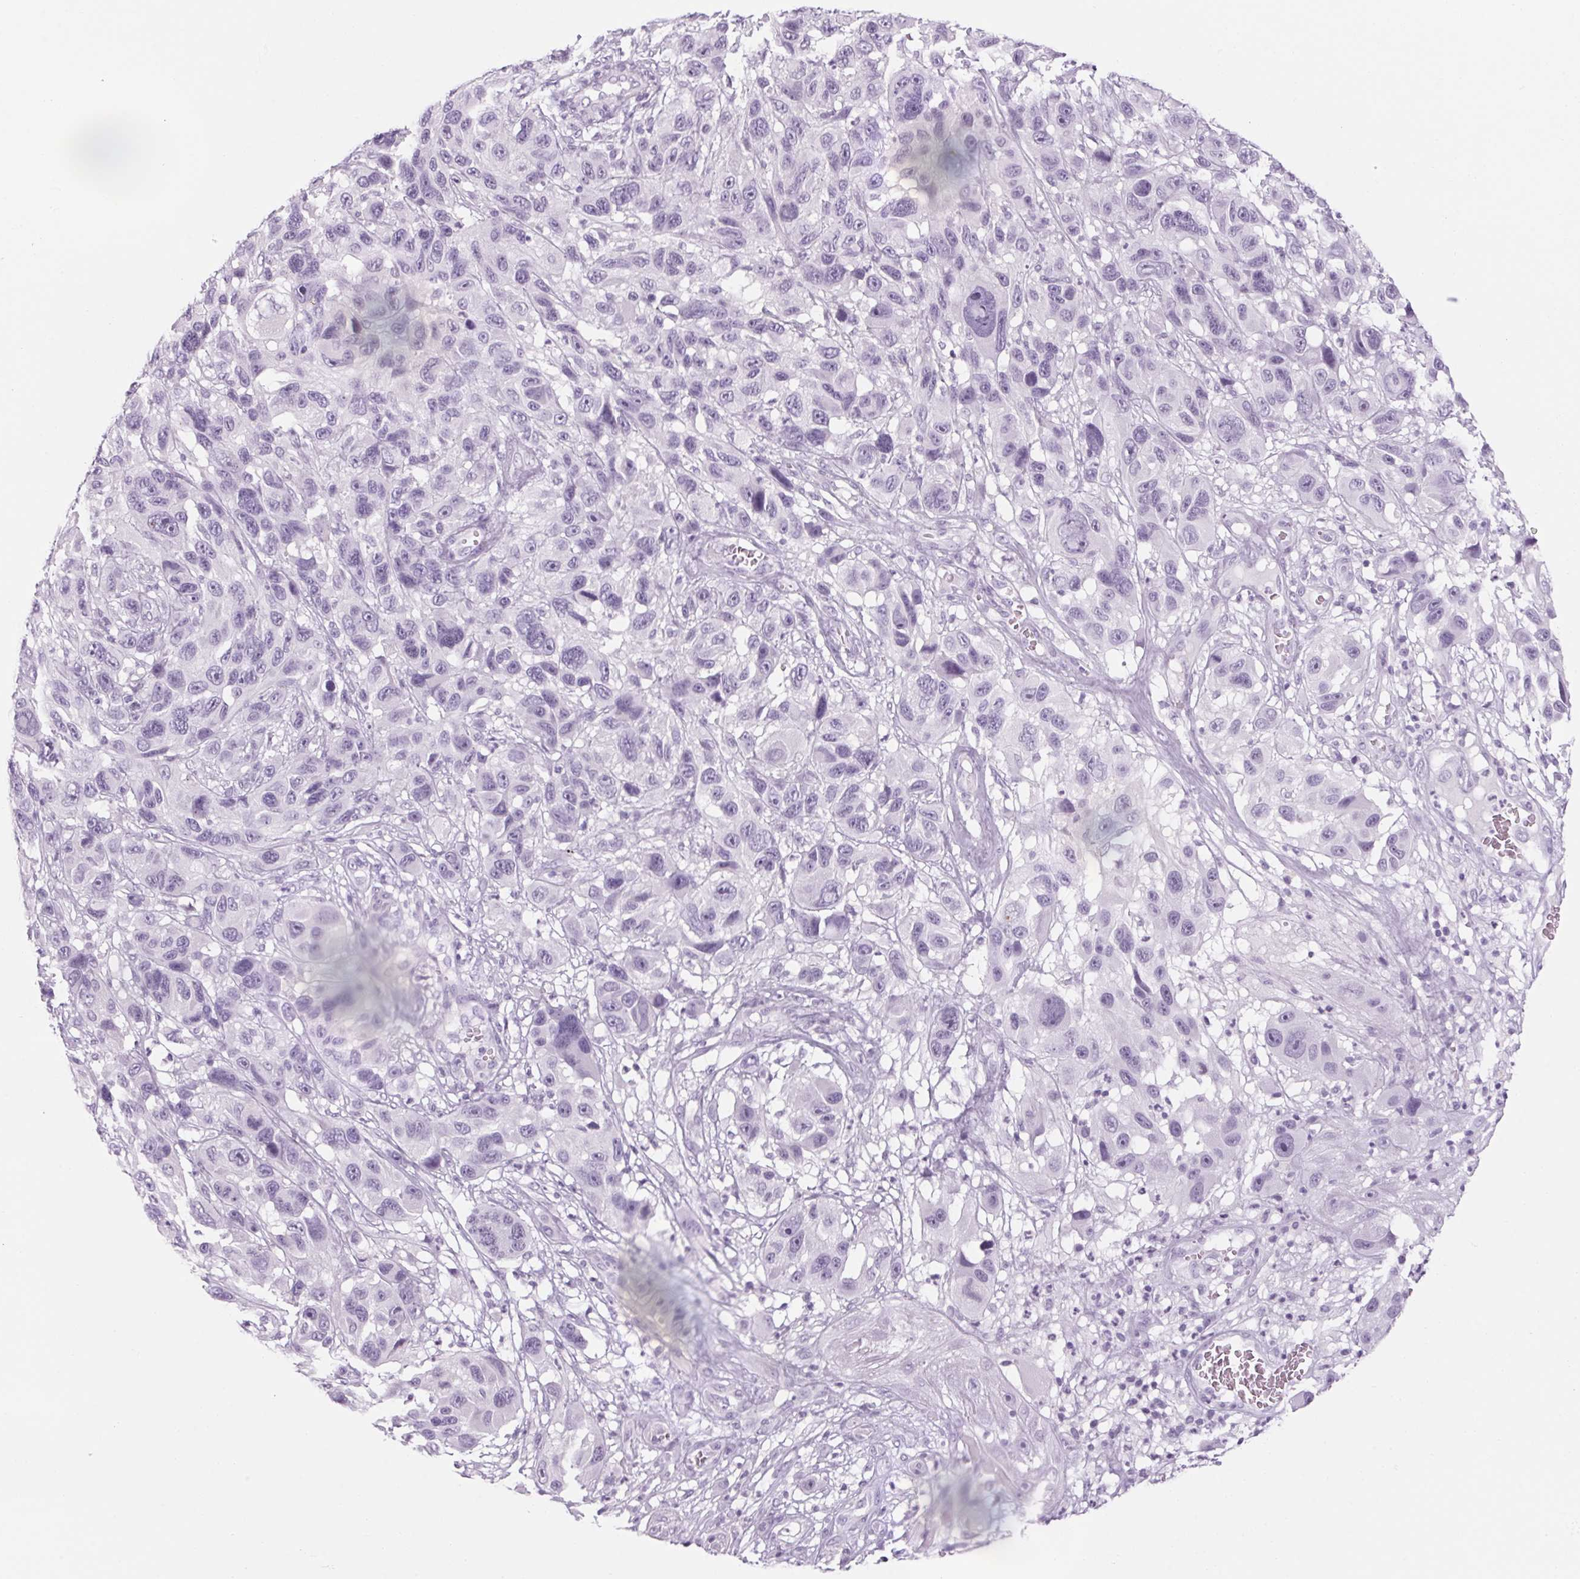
{"staining": {"intensity": "negative", "quantity": "none", "location": "none"}, "tissue": "melanoma", "cell_type": "Tumor cells", "image_type": "cancer", "snomed": [{"axis": "morphology", "description": "Malignant melanoma, NOS"}, {"axis": "topography", "description": "Skin"}], "caption": "Immunohistochemistry histopathology image of human malignant melanoma stained for a protein (brown), which reveals no expression in tumor cells.", "gene": "RPTN", "patient": {"sex": "male", "age": 53}}